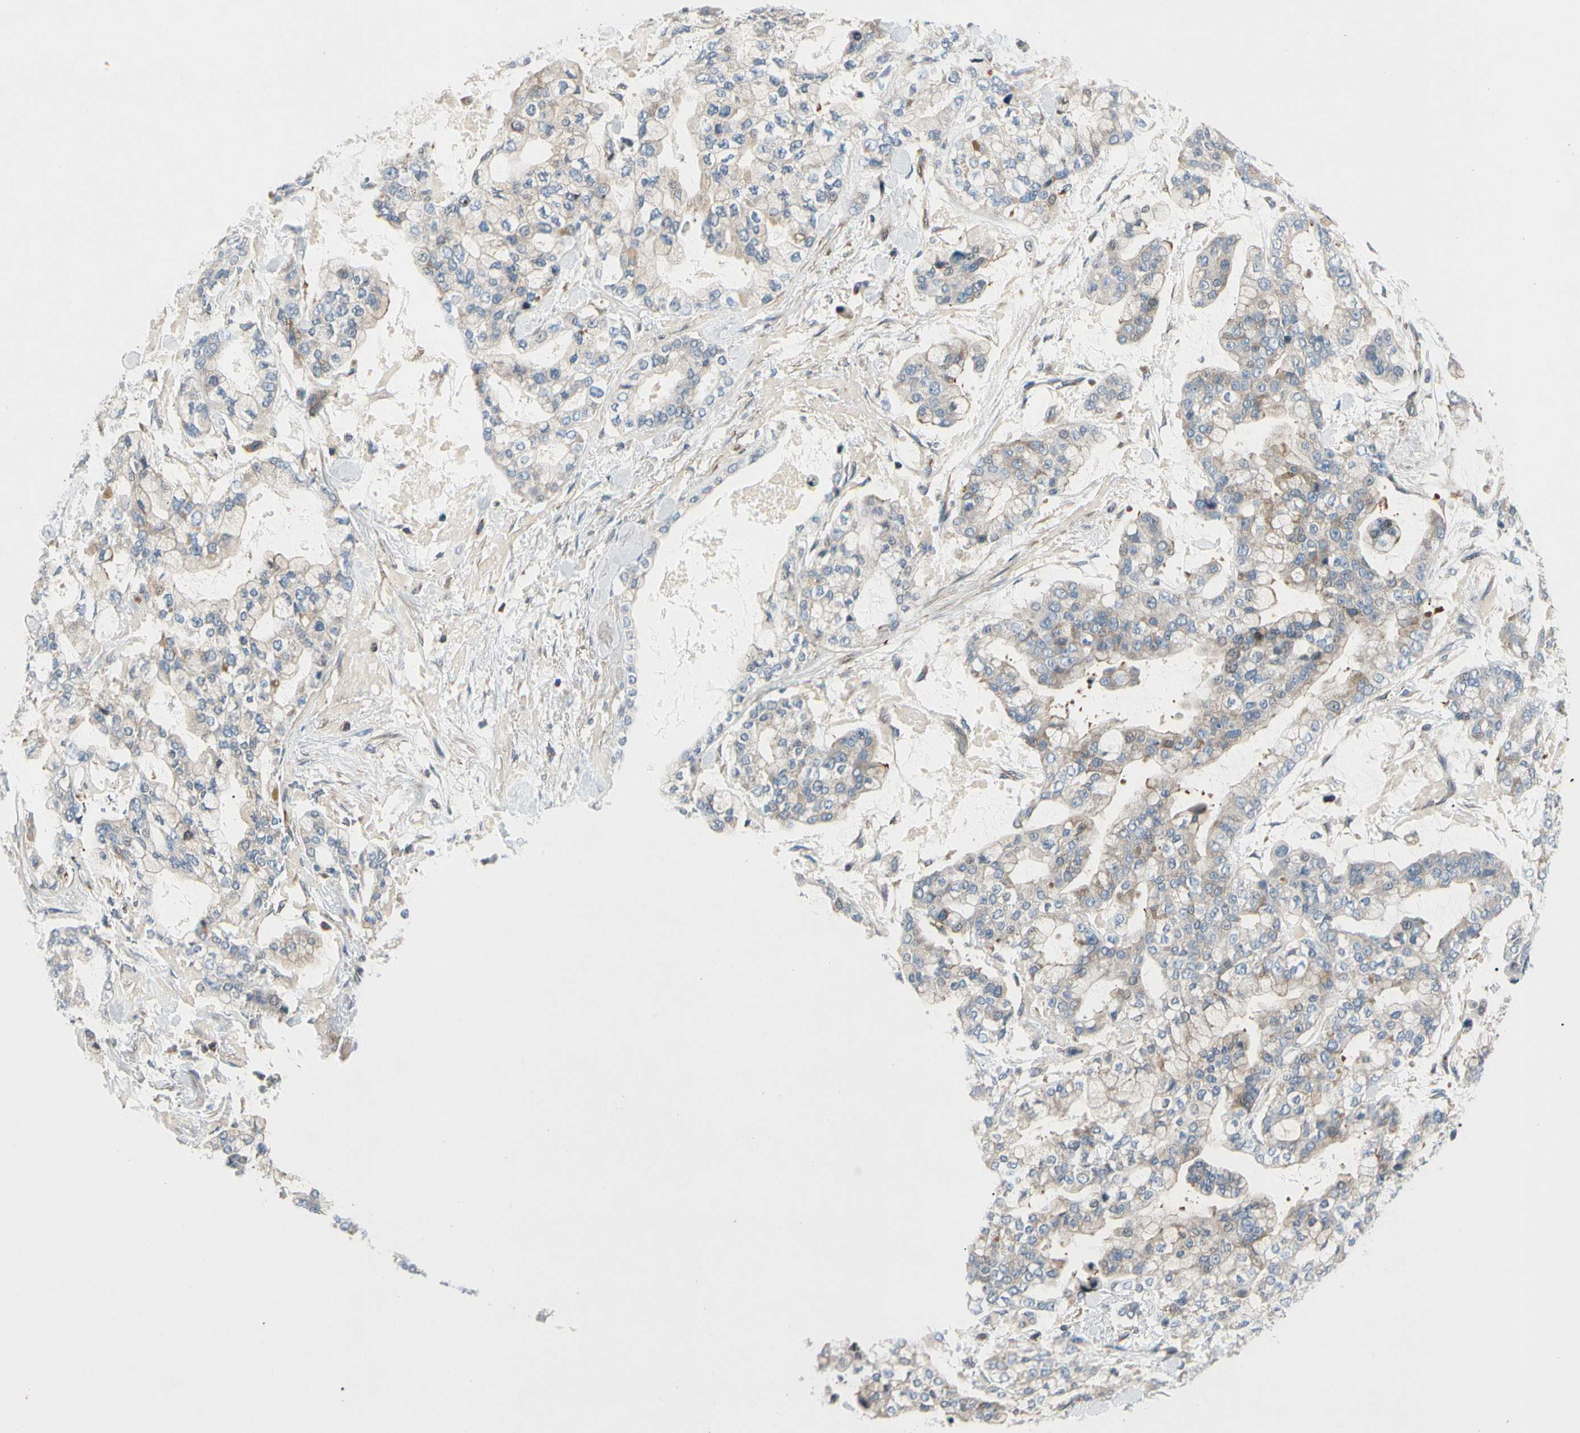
{"staining": {"intensity": "moderate", "quantity": "25%-75%", "location": "cytoplasmic/membranous"}, "tissue": "stomach cancer", "cell_type": "Tumor cells", "image_type": "cancer", "snomed": [{"axis": "morphology", "description": "Normal tissue, NOS"}, {"axis": "morphology", "description": "Adenocarcinoma, NOS"}, {"axis": "topography", "description": "Stomach, upper"}, {"axis": "topography", "description": "Stomach"}], "caption": "Moderate cytoplasmic/membranous protein expression is identified in about 25%-75% of tumor cells in adenocarcinoma (stomach).", "gene": "CDH6", "patient": {"sex": "male", "age": 76}}